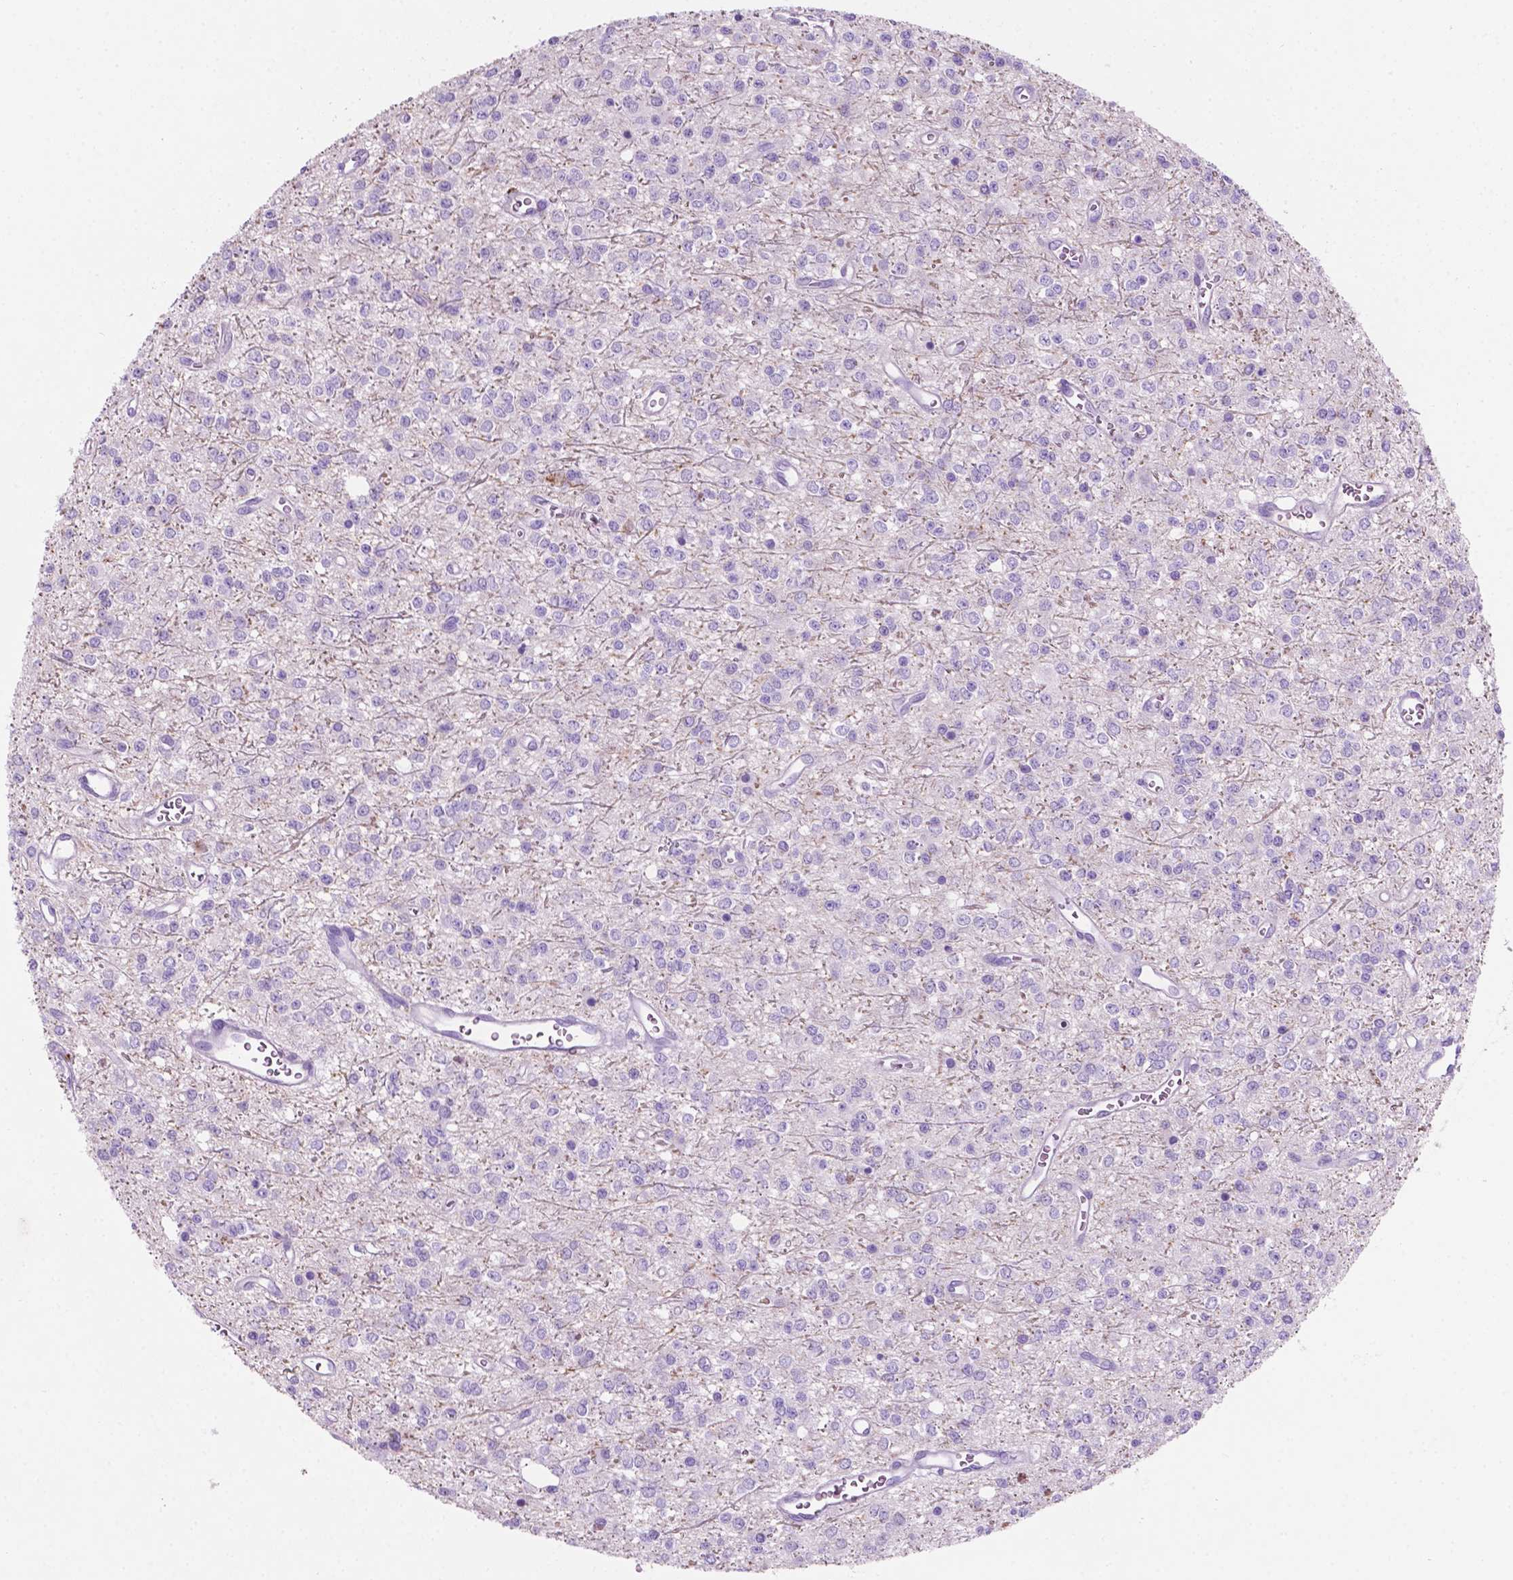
{"staining": {"intensity": "negative", "quantity": "none", "location": "none"}, "tissue": "glioma", "cell_type": "Tumor cells", "image_type": "cancer", "snomed": [{"axis": "morphology", "description": "Glioma, malignant, Low grade"}, {"axis": "topography", "description": "Brain"}], "caption": "IHC of malignant low-grade glioma reveals no expression in tumor cells.", "gene": "POU4F1", "patient": {"sex": "female", "age": 45}}